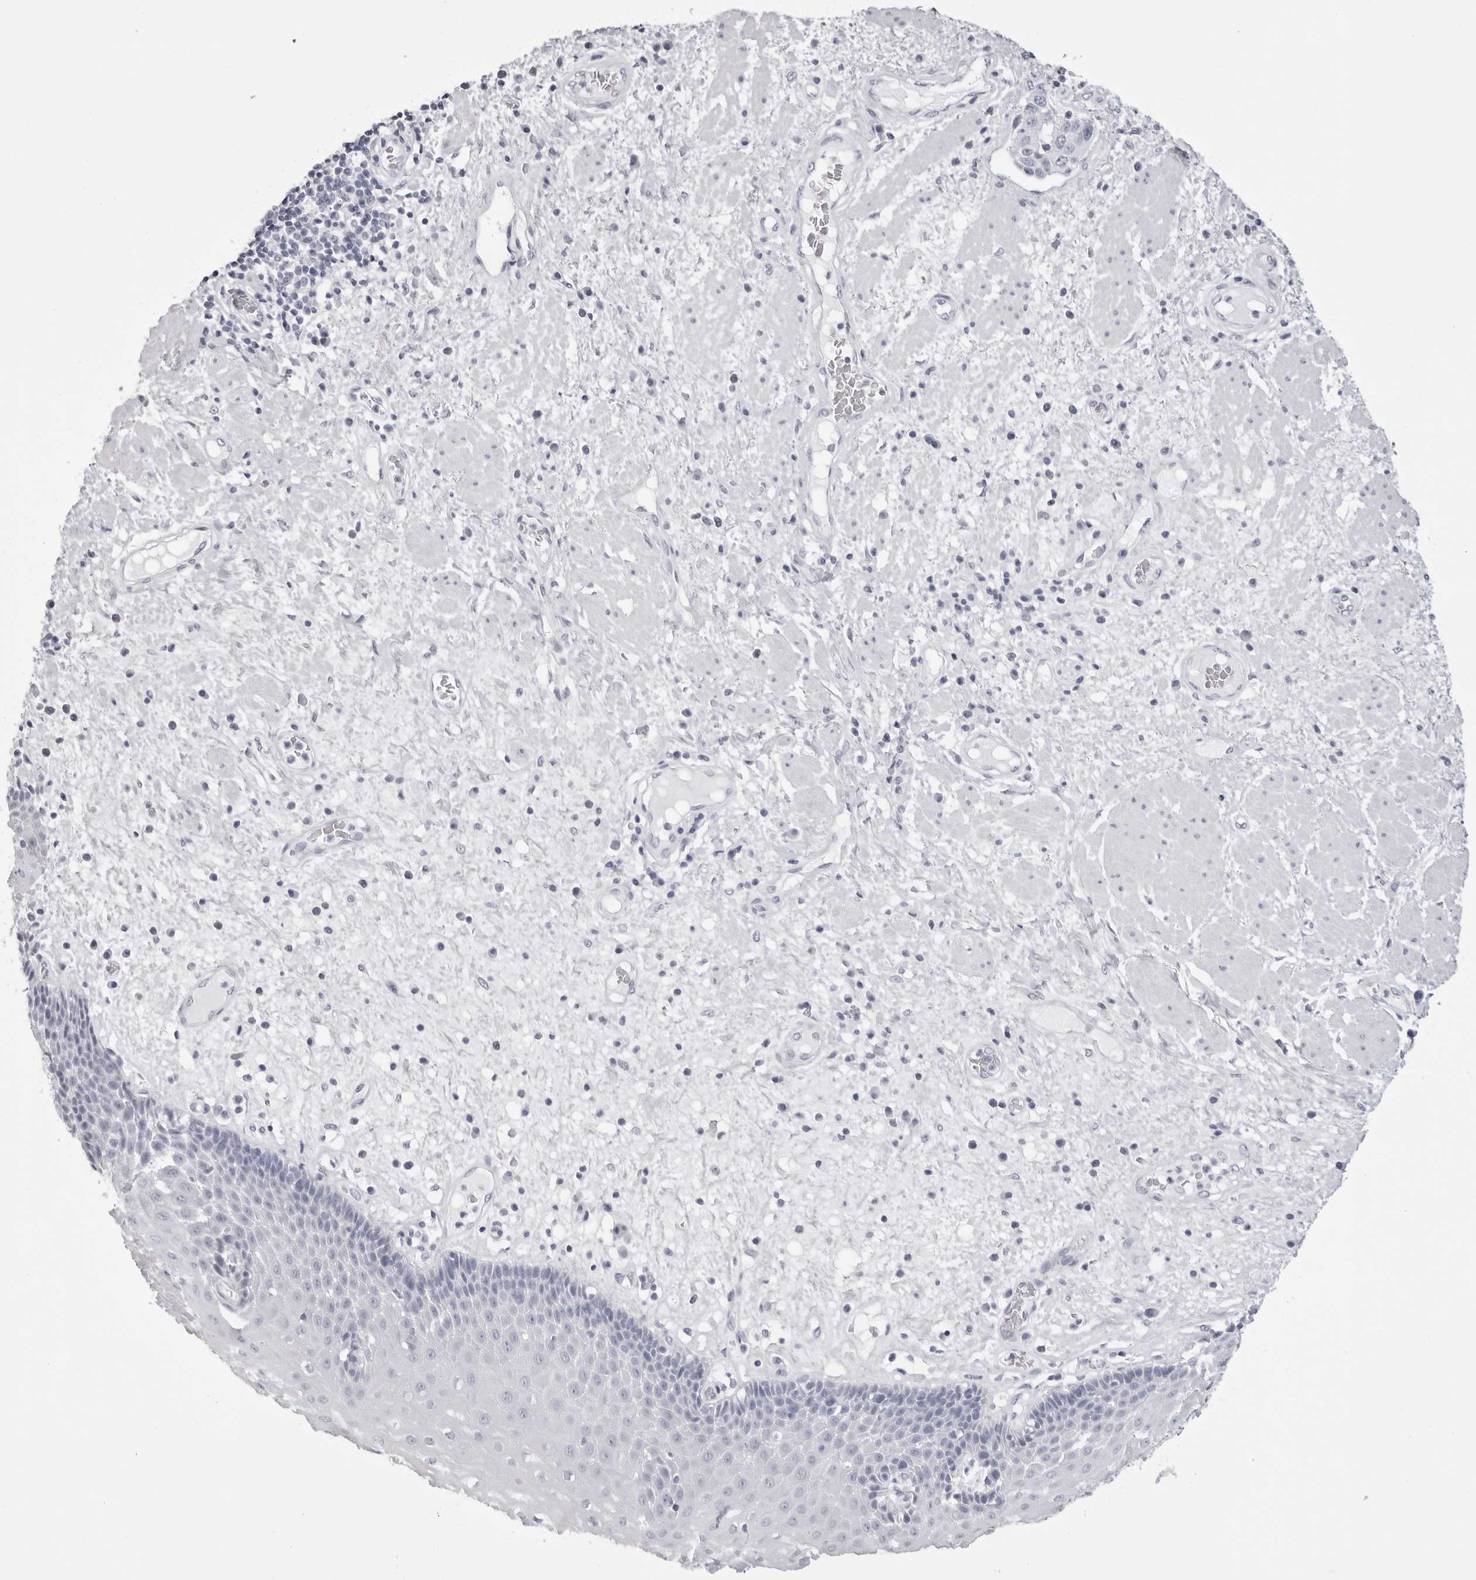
{"staining": {"intensity": "negative", "quantity": "none", "location": "none"}, "tissue": "esophagus", "cell_type": "Squamous epithelial cells", "image_type": "normal", "snomed": [{"axis": "morphology", "description": "Normal tissue, NOS"}, {"axis": "morphology", "description": "Adenocarcinoma, NOS"}, {"axis": "topography", "description": "Esophagus"}], "caption": "DAB (3,3'-diaminobenzidine) immunohistochemical staining of benign esophagus reveals no significant staining in squamous epithelial cells. (DAB immunohistochemistry with hematoxylin counter stain).", "gene": "TMOD4", "patient": {"sex": "male", "age": 62}}